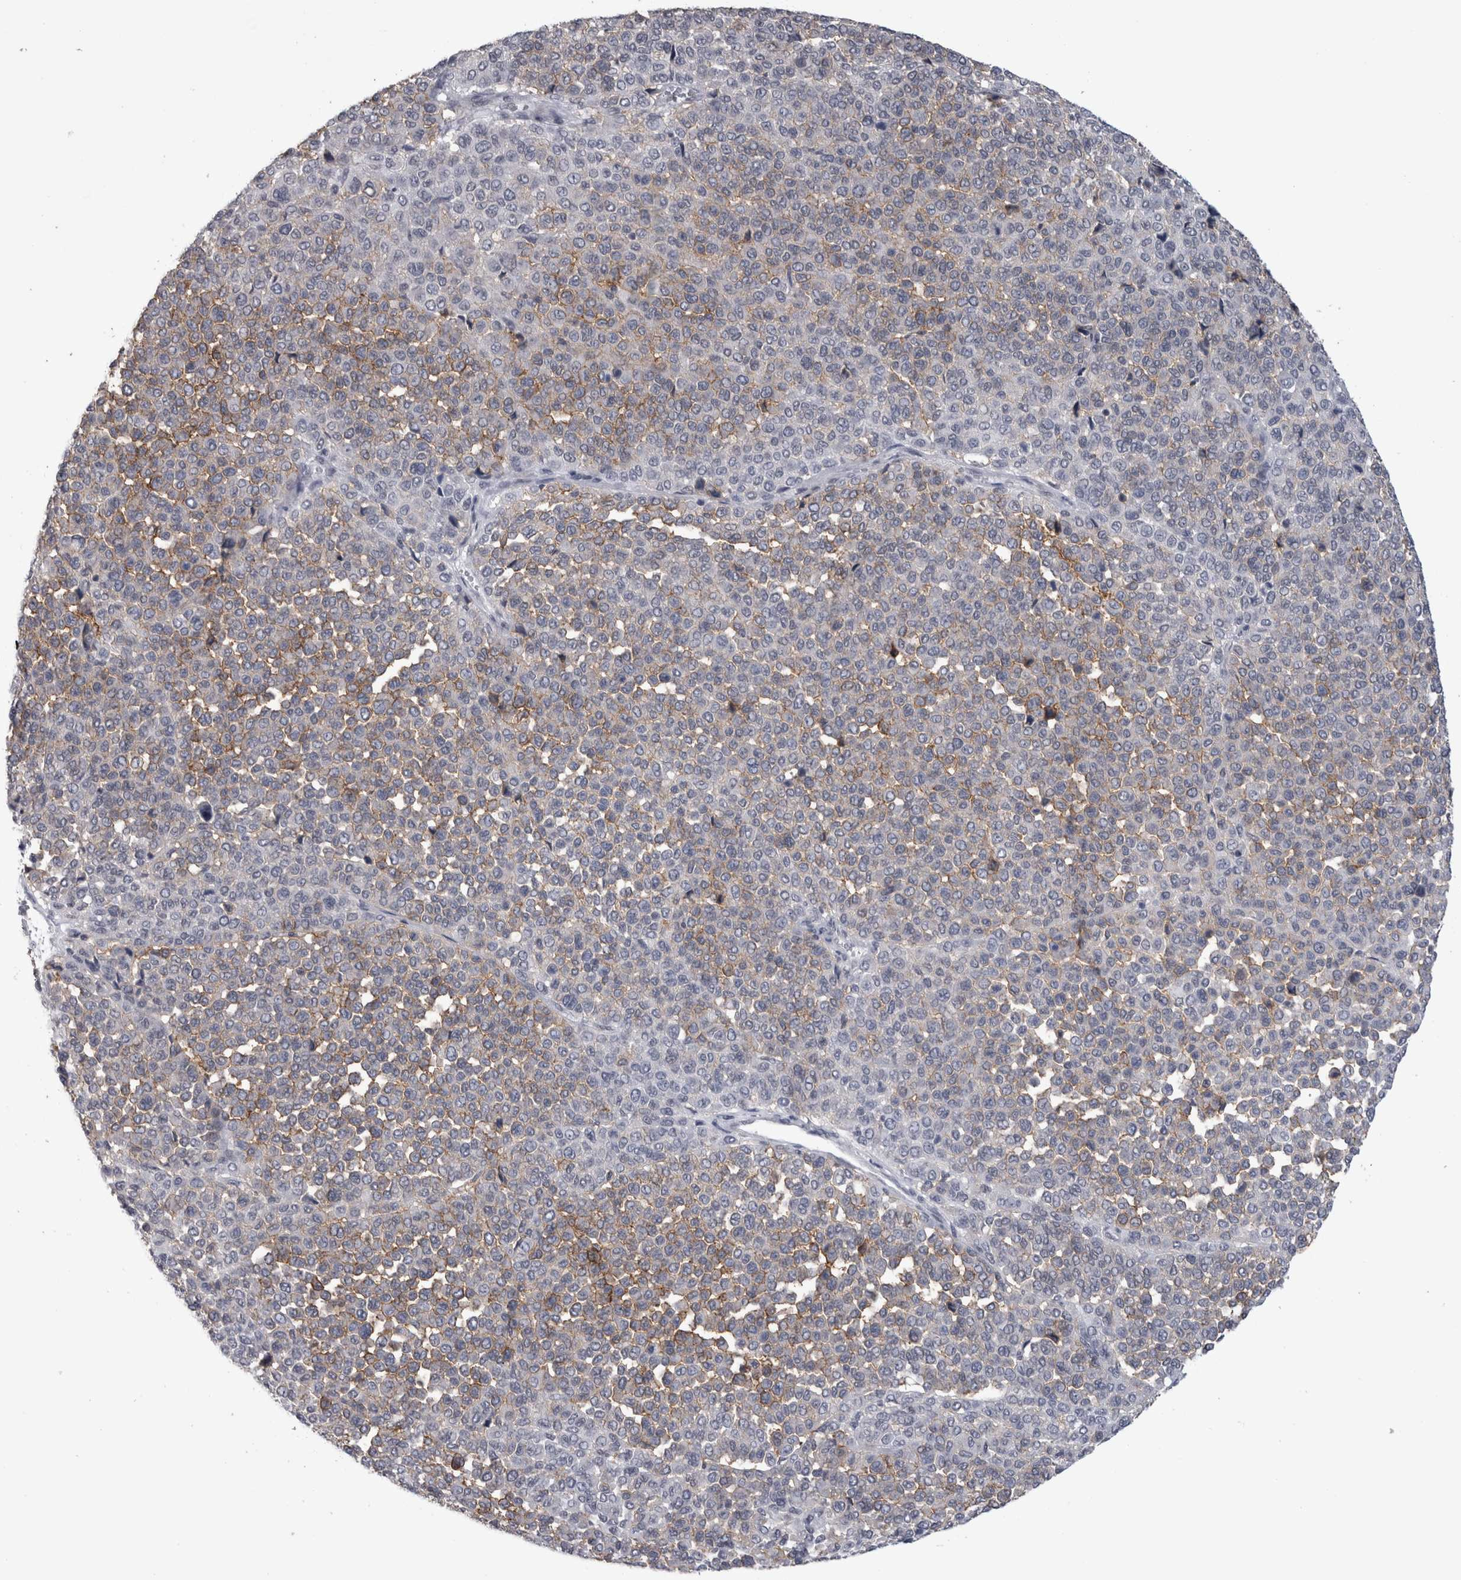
{"staining": {"intensity": "negative", "quantity": "none", "location": "none"}, "tissue": "melanoma", "cell_type": "Tumor cells", "image_type": "cancer", "snomed": [{"axis": "morphology", "description": "Malignant melanoma, Metastatic site"}, {"axis": "topography", "description": "Pancreas"}], "caption": "This is a micrograph of immunohistochemistry staining of malignant melanoma (metastatic site), which shows no staining in tumor cells.", "gene": "PEBP4", "patient": {"sex": "female", "age": 30}}